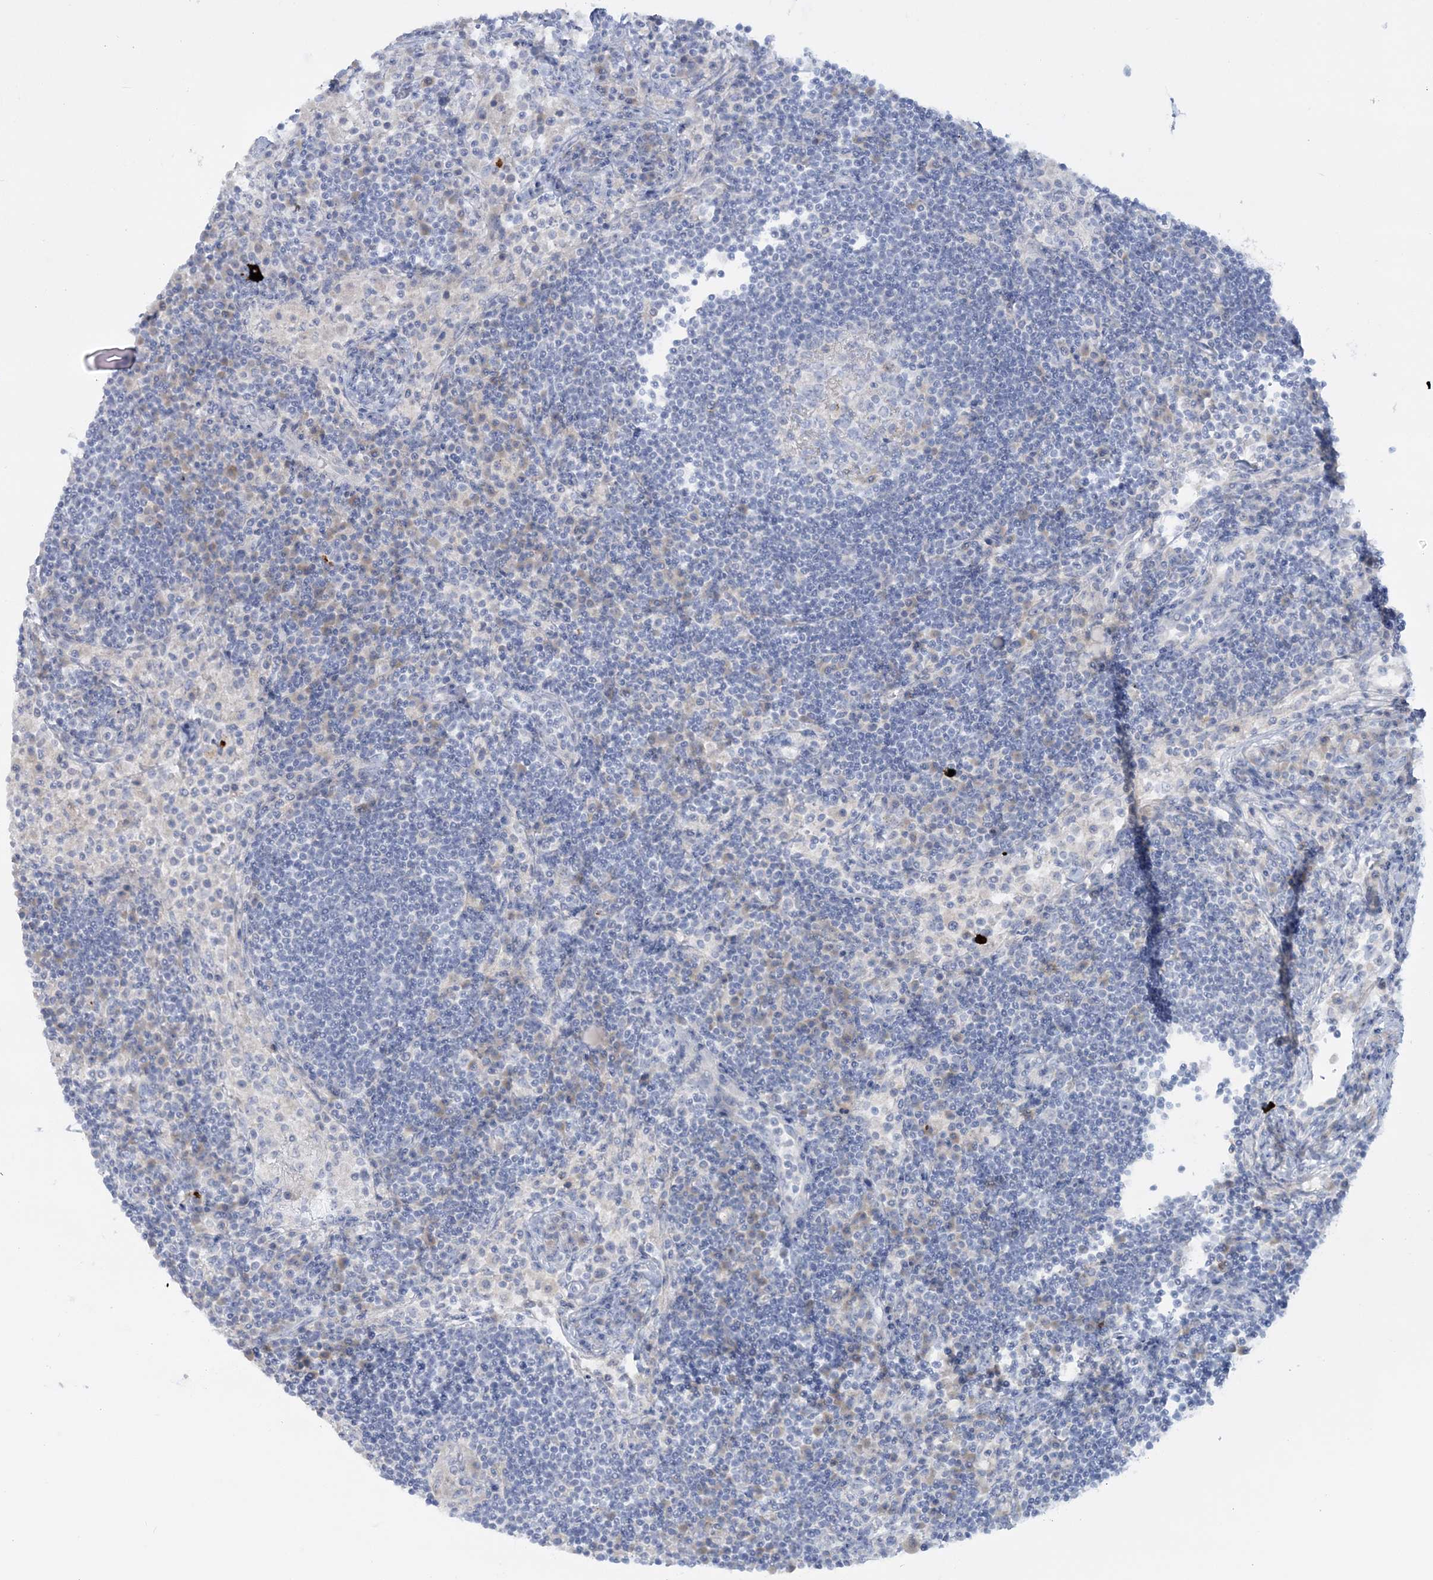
{"staining": {"intensity": "negative", "quantity": "none", "location": "none"}, "tissue": "lymph node", "cell_type": "Germinal center cells", "image_type": "normal", "snomed": [{"axis": "morphology", "description": "Normal tissue, NOS"}, {"axis": "topography", "description": "Lymph node"}], "caption": "IHC image of unremarkable lymph node: lymph node stained with DAB (3,3'-diaminobenzidine) displays no significant protein expression in germinal center cells. (DAB (3,3'-diaminobenzidine) IHC with hematoxylin counter stain).", "gene": "WDSUB1", "patient": {"sex": "female", "age": 53}}